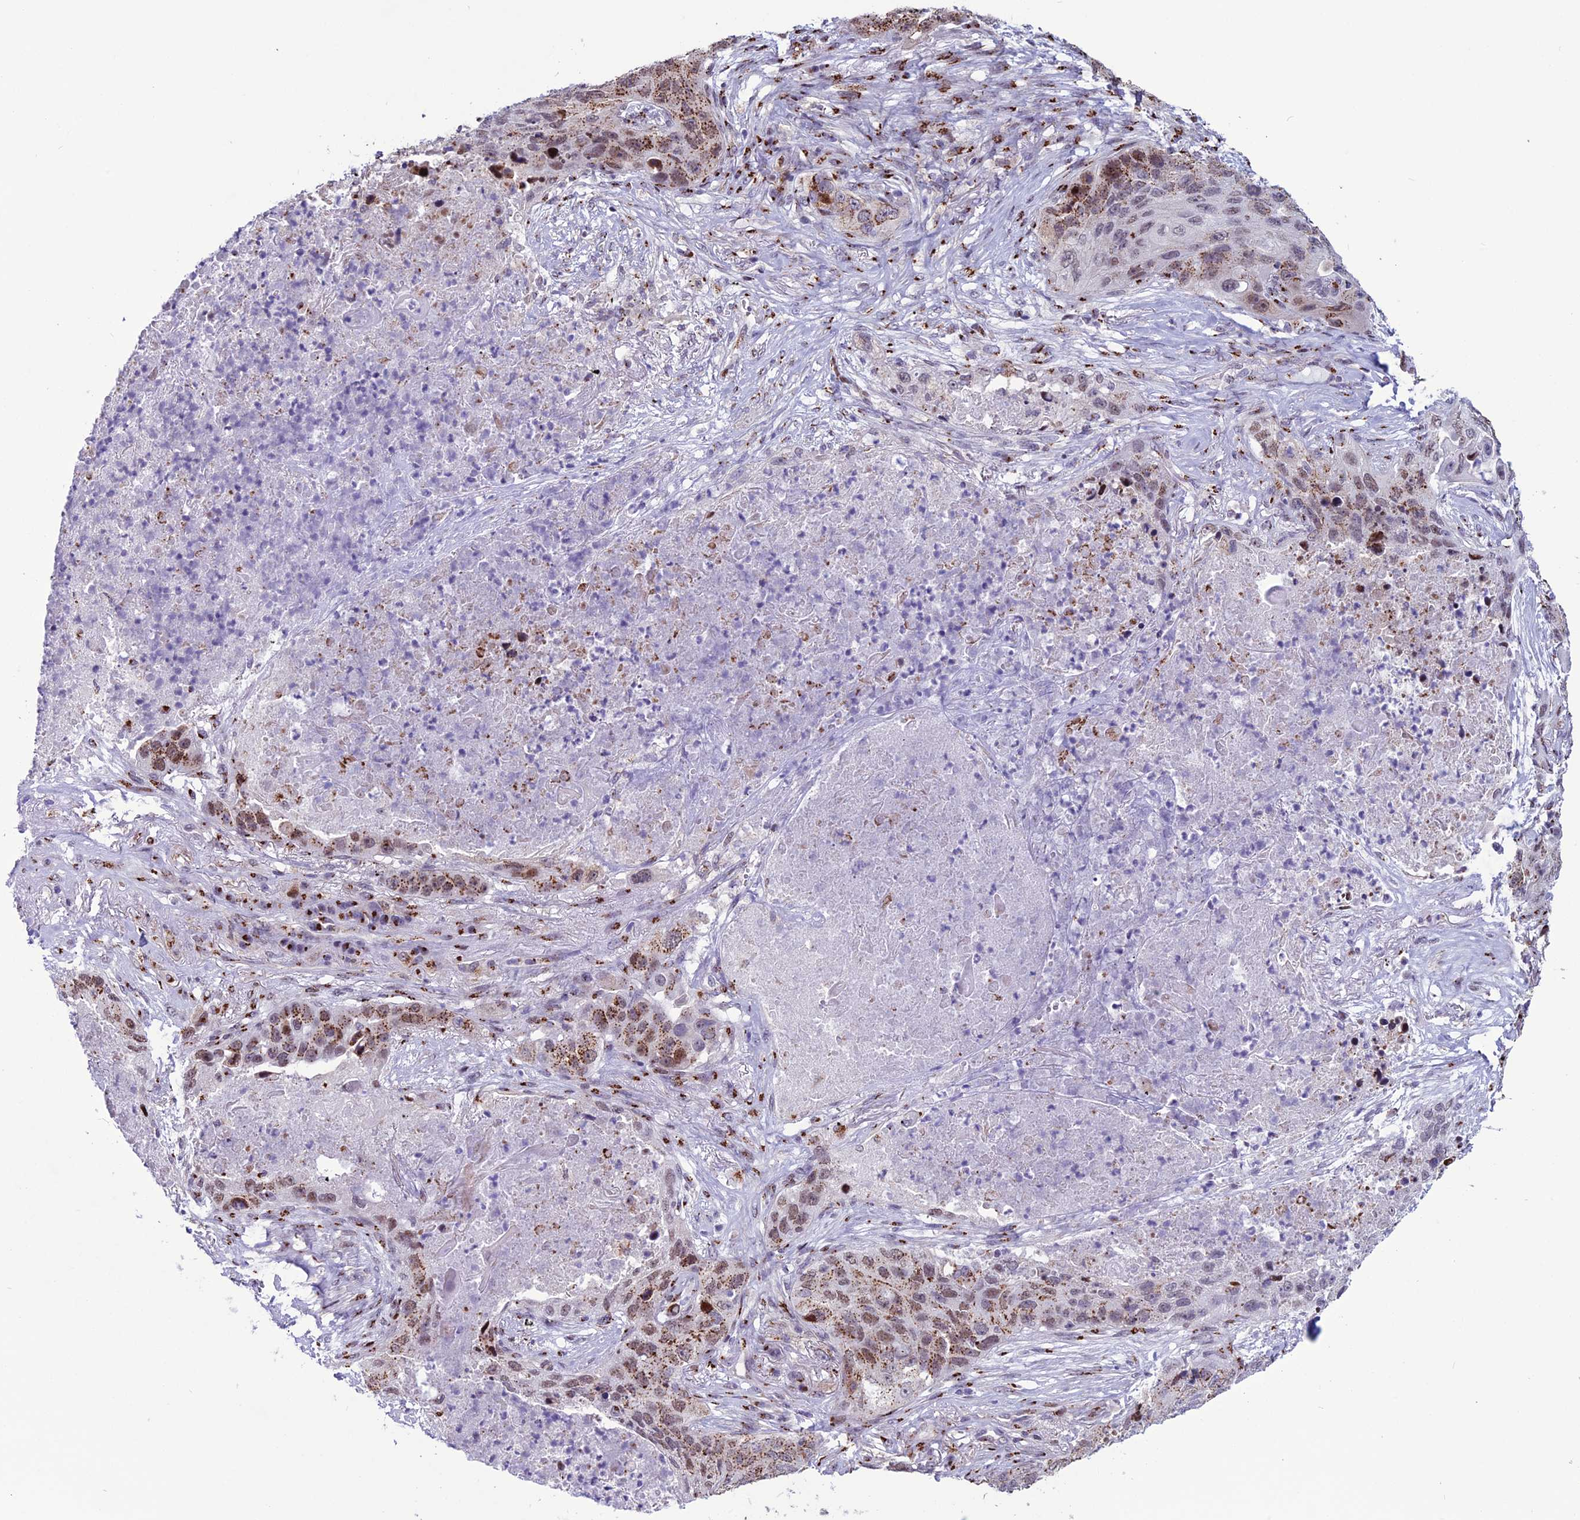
{"staining": {"intensity": "moderate", "quantity": ">75%", "location": "cytoplasmic/membranous,nuclear"}, "tissue": "lung cancer", "cell_type": "Tumor cells", "image_type": "cancer", "snomed": [{"axis": "morphology", "description": "Squamous cell carcinoma, NOS"}, {"axis": "topography", "description": "Lung"}], "caption": "Lung cancer (squamous cell carcinoma) stained with a protein marker exhibits moderate staining in tumor cells.", "gene": "PLEKHA4", "patient": {"sex": "female", "age": 63}}